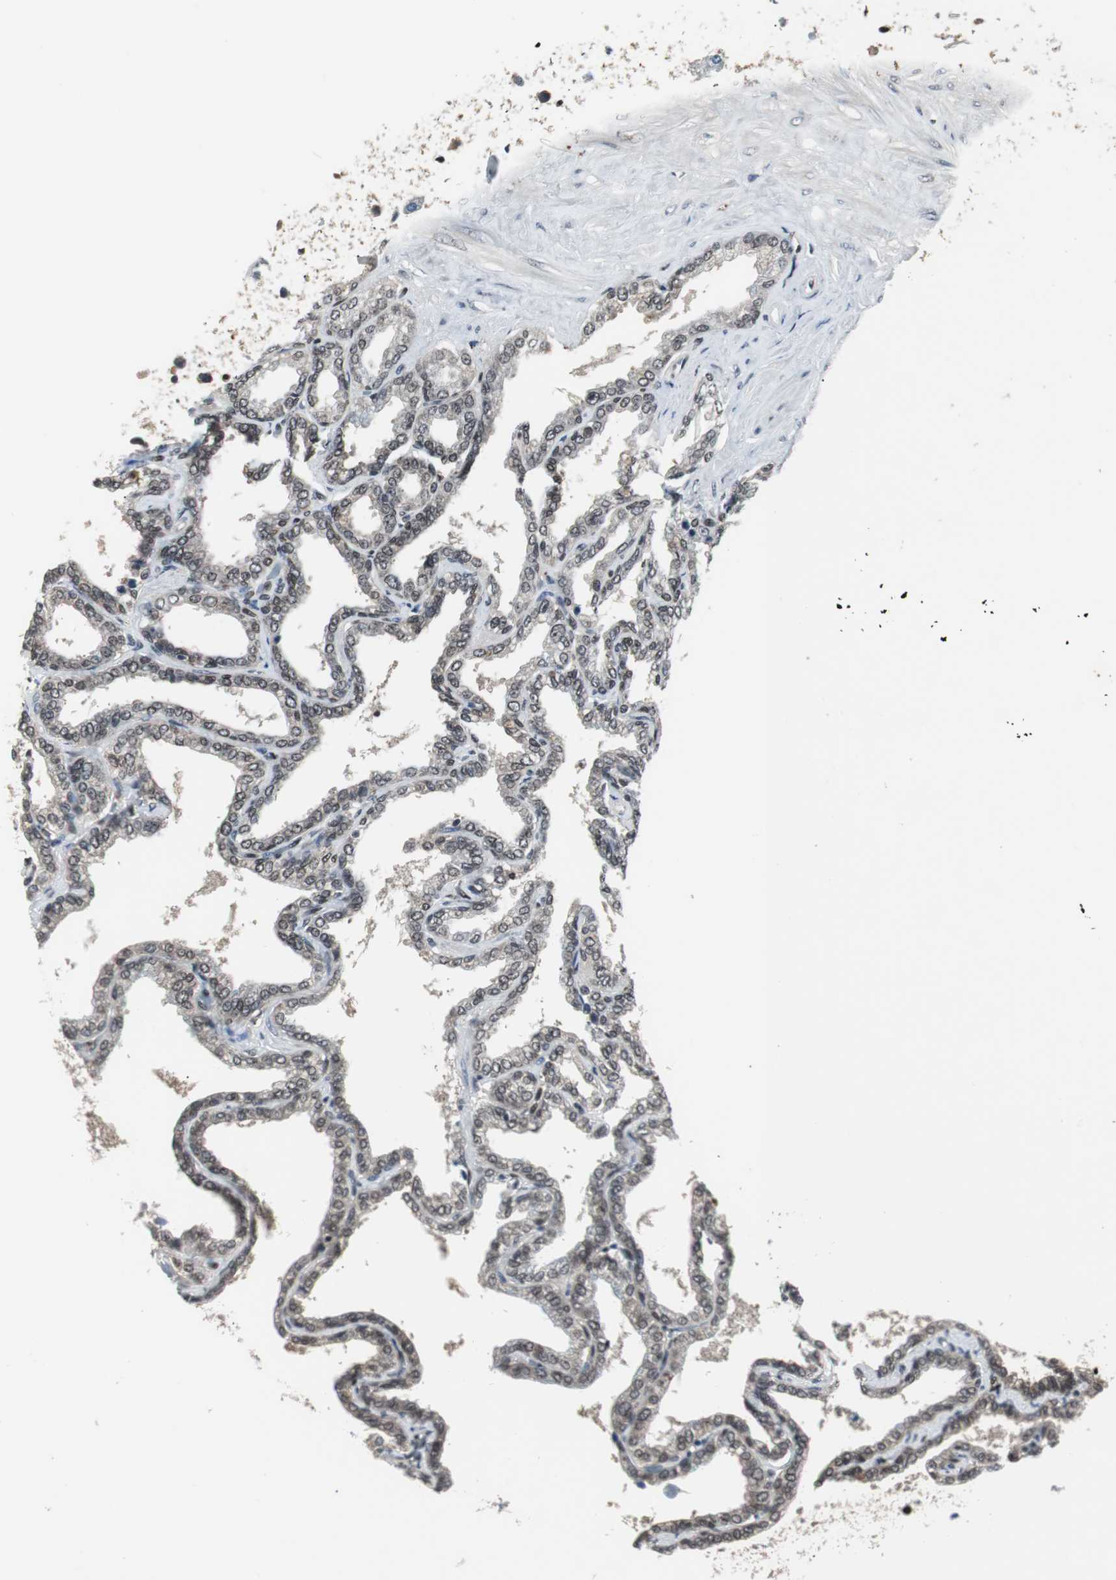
{"staining": {"intensity": "weak", "quantity": ">75%", "location": "cytoplasmic/membranous"}, "tissue": "seminal vesicle", "cell_type": "Glandular cells", "image_type": "normal", "snomed": [{"axis": "morphology", "description": "Normal tissue, NOS"}, {"axis": "topography", "description": "Seminal veicle"}], "caption": "Immunohistochemical staining of unremarkable human seminal vesicle shows >75% levels of weak cytoplasmic/membranous protein staining in about >75% of glandular cells.", "gene": "SMAD1", "patient": {"sex": "male", "age": 46}}